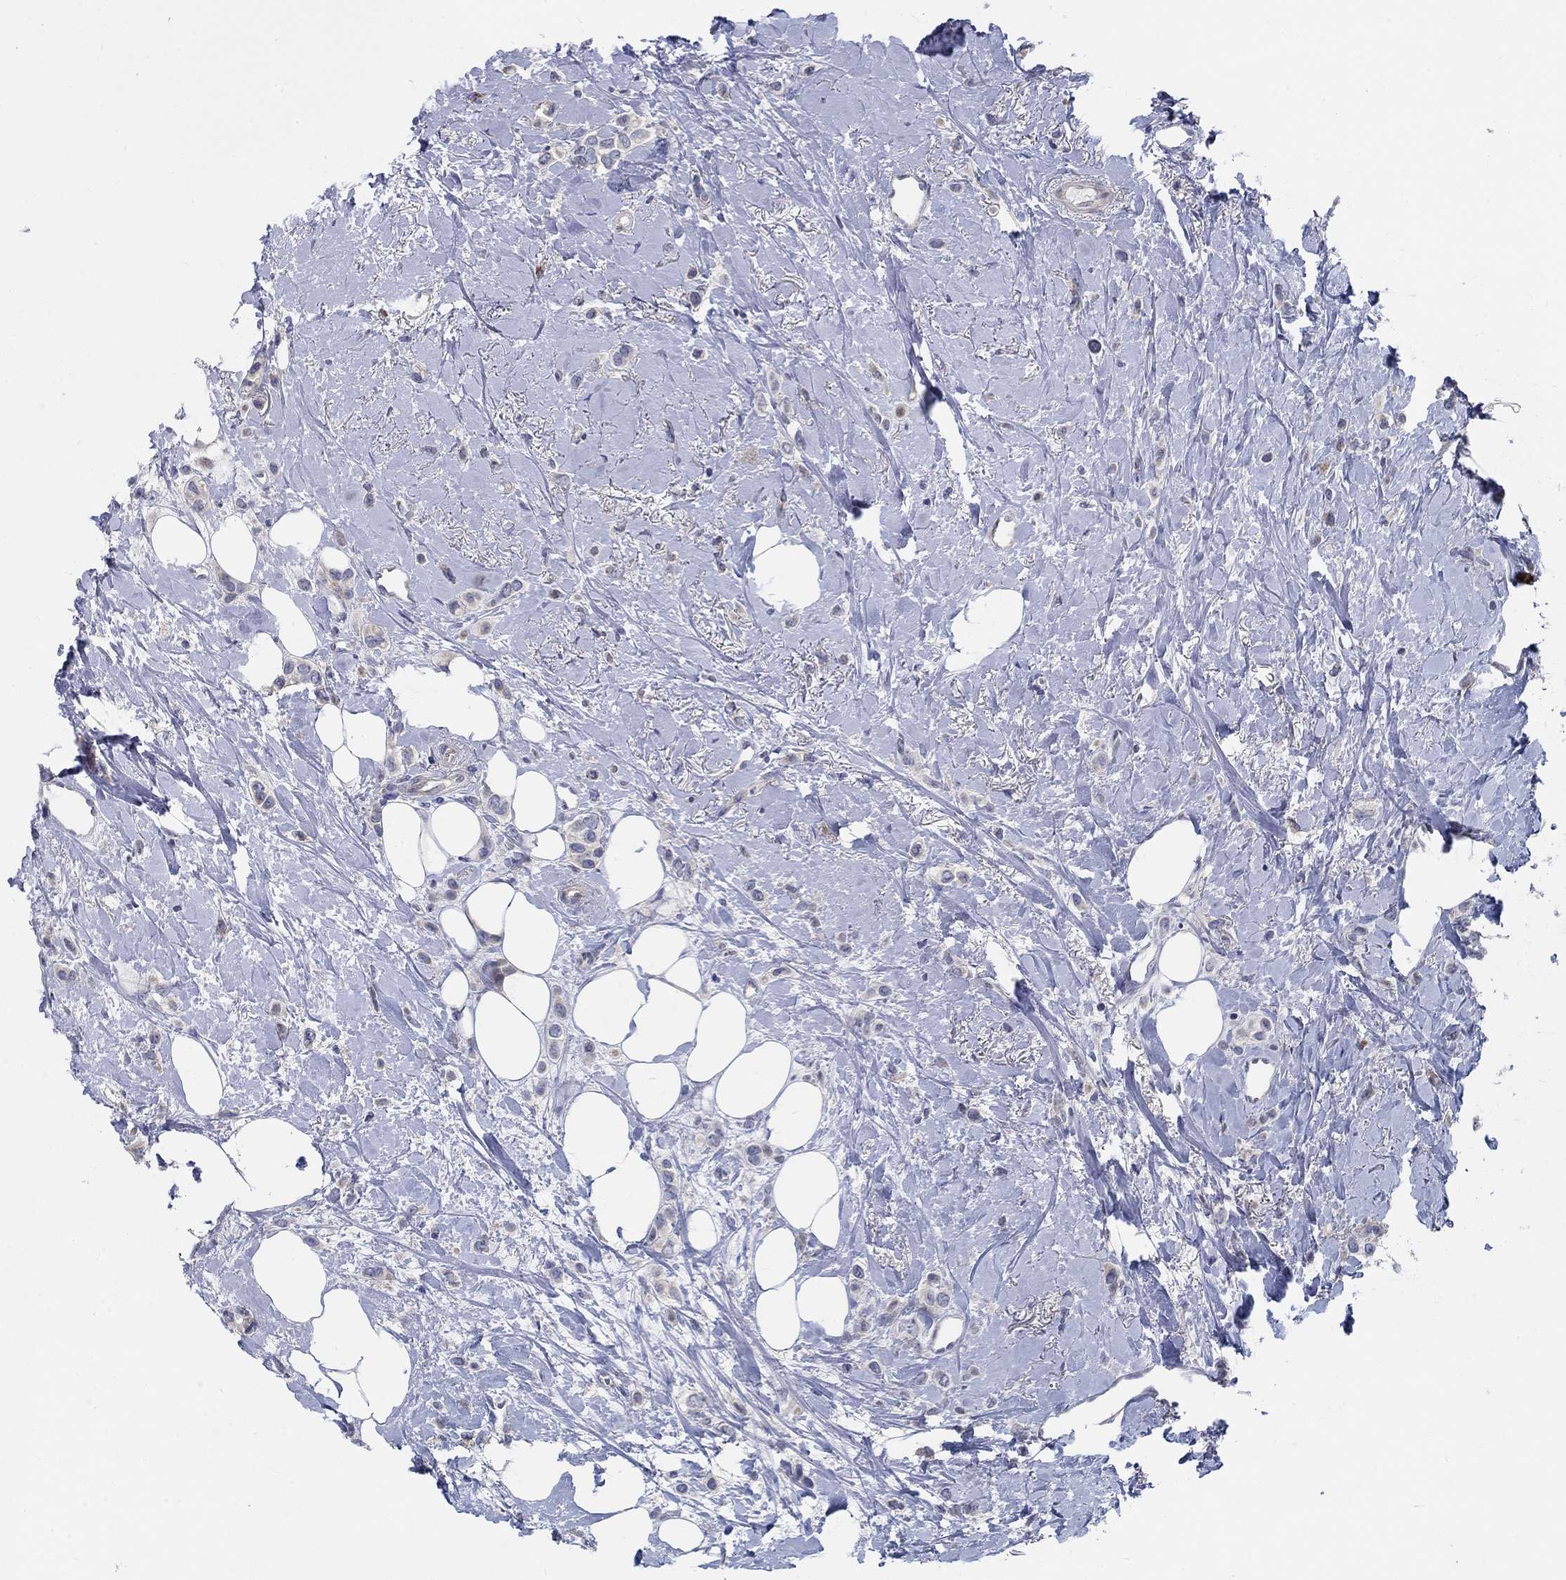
{"staining": {"intensity": "strong", "quantity": "<25%", "location": "nuclear"}, "tissue": "breast cancer", "cell_type": "Tumor cells", "image_type": "cancer", "snomed": [{"axis": "morphology", "description": "Lobular carcinoma"}, {"axis": "topography", "description": "Breast"}], "caption": "The histopathology image exhibits staining of lobular carcinoma (breast), revealing strong nuclear protein positivity (brown color) within tumor cells. (DAB (3,3'-diaminobenzidine) IHC, brown staining for protein, blue staining for nuclei).", "gene": "PRC1", "patient": {"sex": "female", "age": 66}}